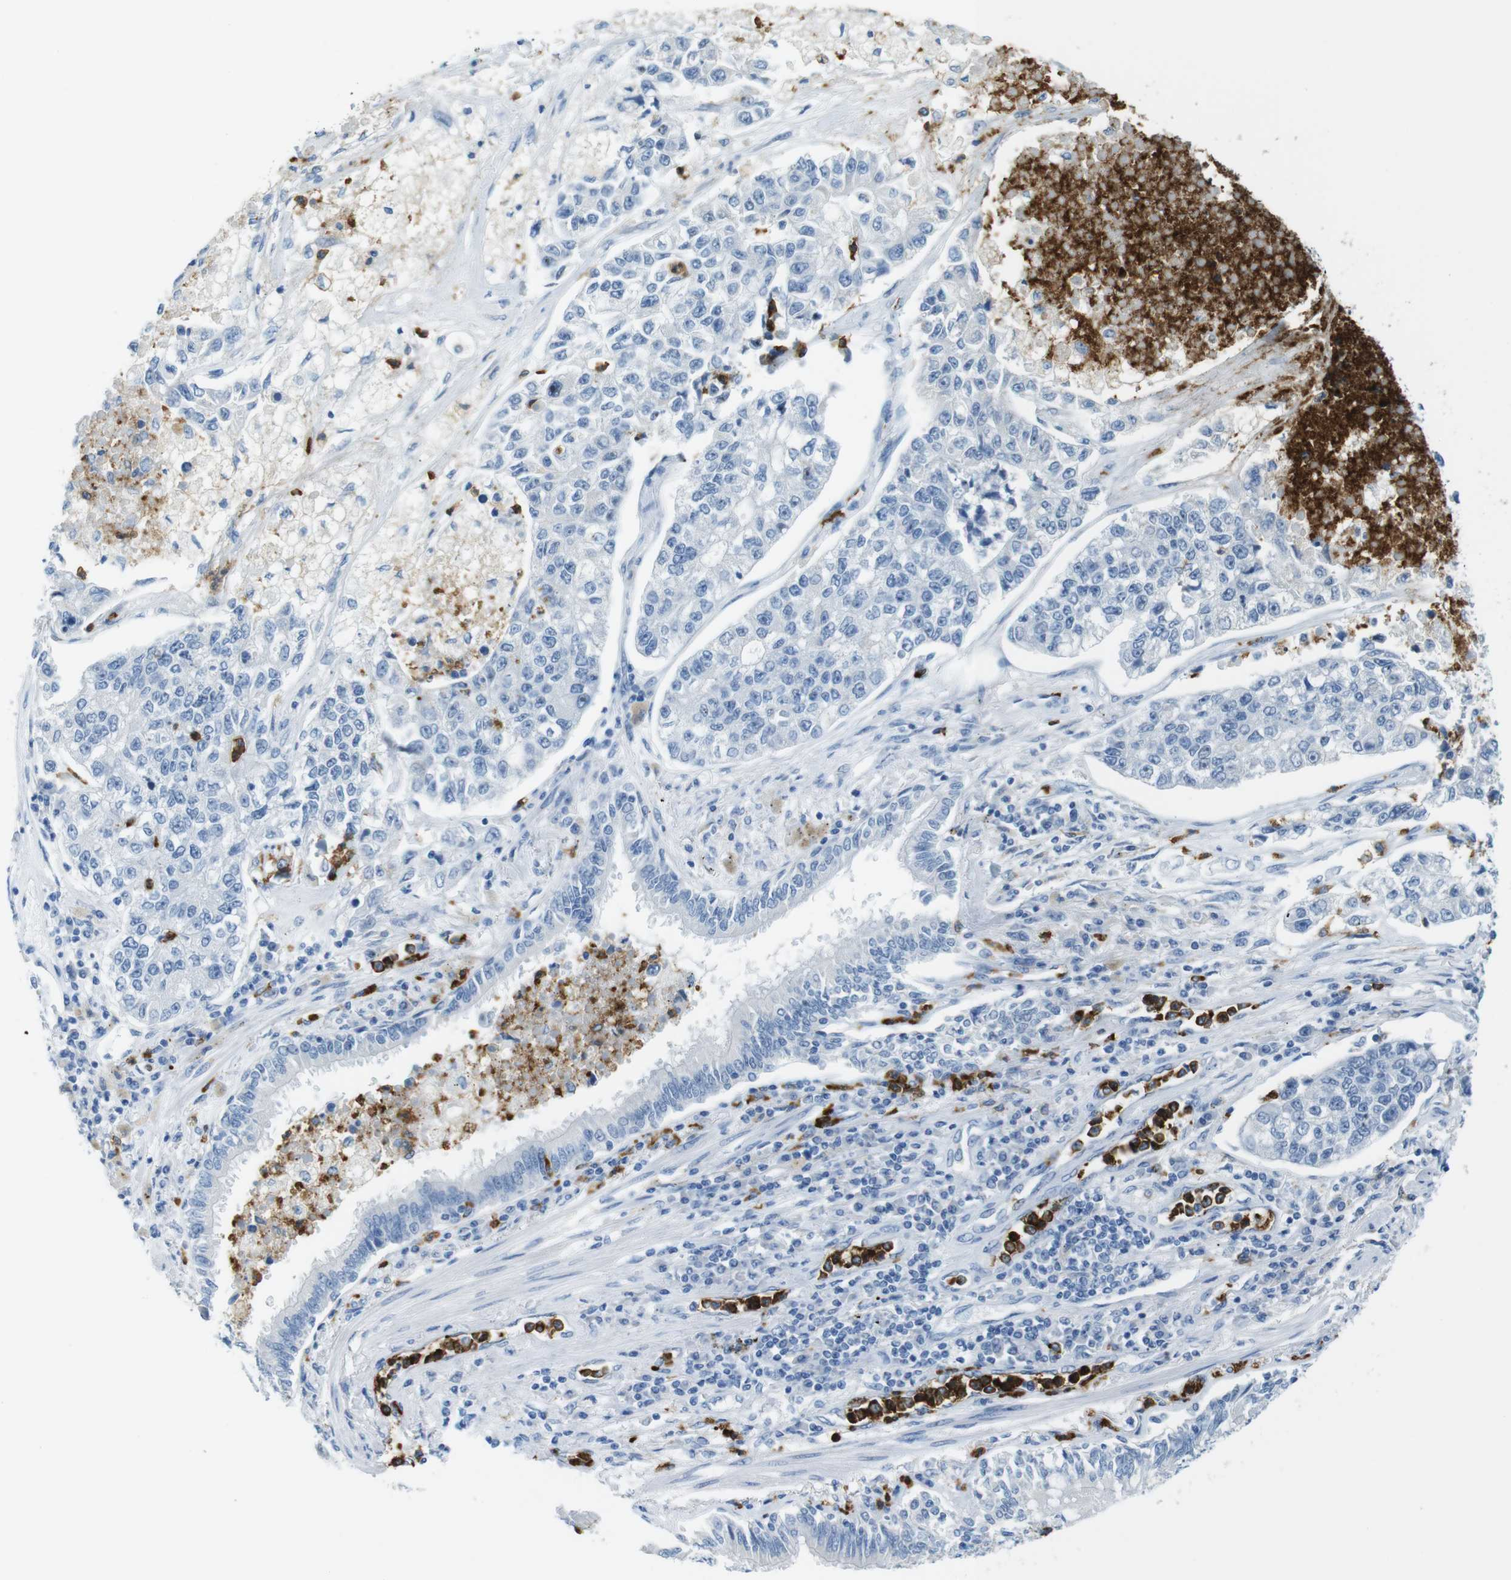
{"staining": {"intensity": "negative", "quantity": "none", "location": "none"}, "tissue": "lung cancer", "cell_type": "Tumor cells", "image_type": "cancer", "snomed": [{"axis": "morphology", "description": "Adenocarcinoma, NOS"}, {"axis": "topography", "description": "Lung"}], "caption": "Adenocarcinoma (lung) was stained to show a protein in brown. There is no significant positivity in tumor cells.", "gene": "MCEMP1", "patient": {"sex": "male", "age": 49}}